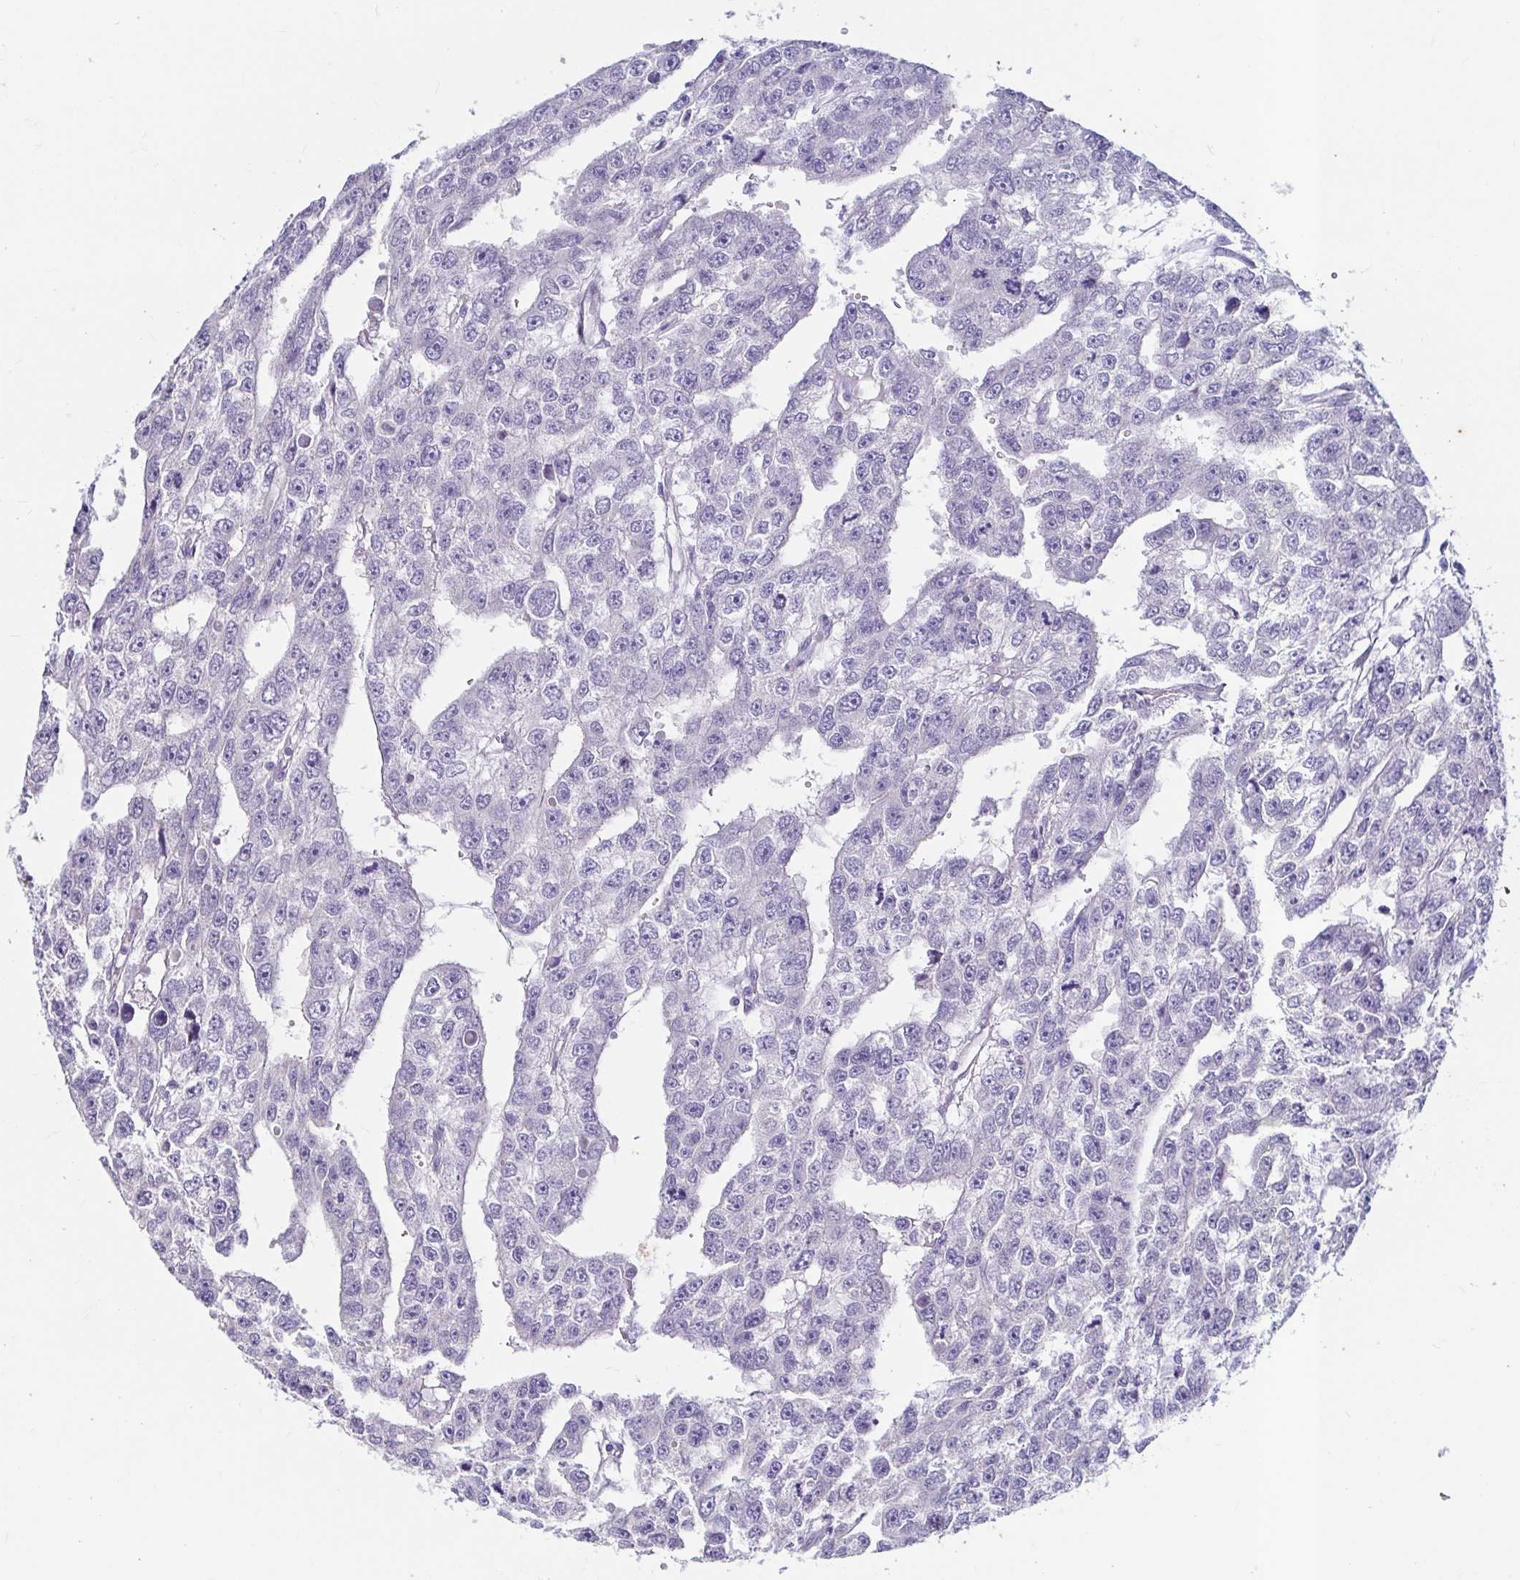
{"staining": {"intensity": "negative", "quantity": "none", "location": "none"}, "tissue": "testis cancer", "cell_type": "Tumor cells", "image_type": "cancer", "snomed": [{"axis": "morphology", "description": "Carcinoma, Embryonal, NOS"}, {"axis": "topography", "description": "Testis"}], "caption": "IHC histopathology image of neoplastic tissue: human testis cancer stained with DAB shows no significant protein staining in tumor cells.", "gene": "ADH1A", "patient": {"sex": "male", "age": 20}}